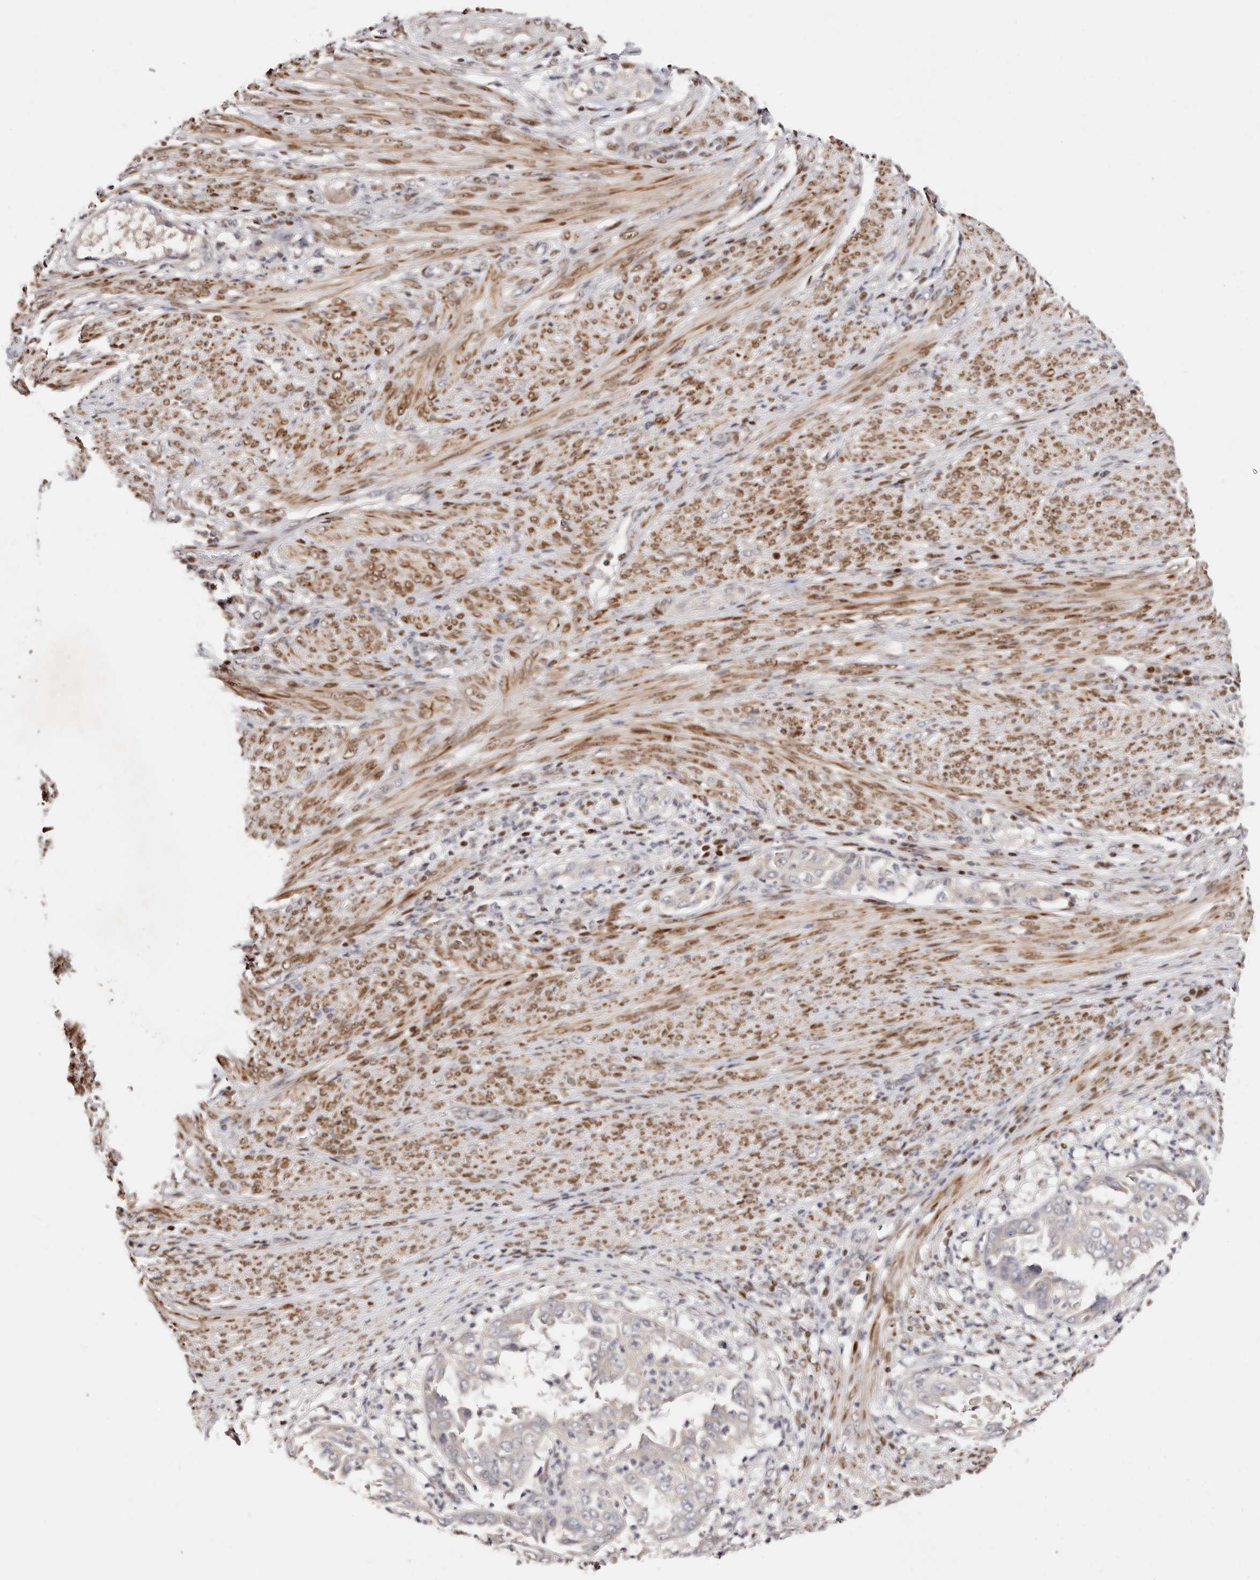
{"staining": {"intensity": "negative", "quantity": "none", "location": "none"}, "tissue": "endometrial cancer", "cell_type": "Tumor cells", "image_type": "cancer", "snomed": [{"axis": "morphology", "description": "Adenocarcinoma, NOS"}, {"axis": "topography", "description": "Endometrium"}], "caption": "The photomicrograph exhibits no significant staining in tumor cells of endometrial adenocarcinoma. Brightfield microscopy of IHC stained with DAB (3,3'-diaminobenzidine) (brown) and hematoxylin (blue), captured at high magnification.", "gene": "IQGAP3", "patient": {"sex": "female", "age": 85}}